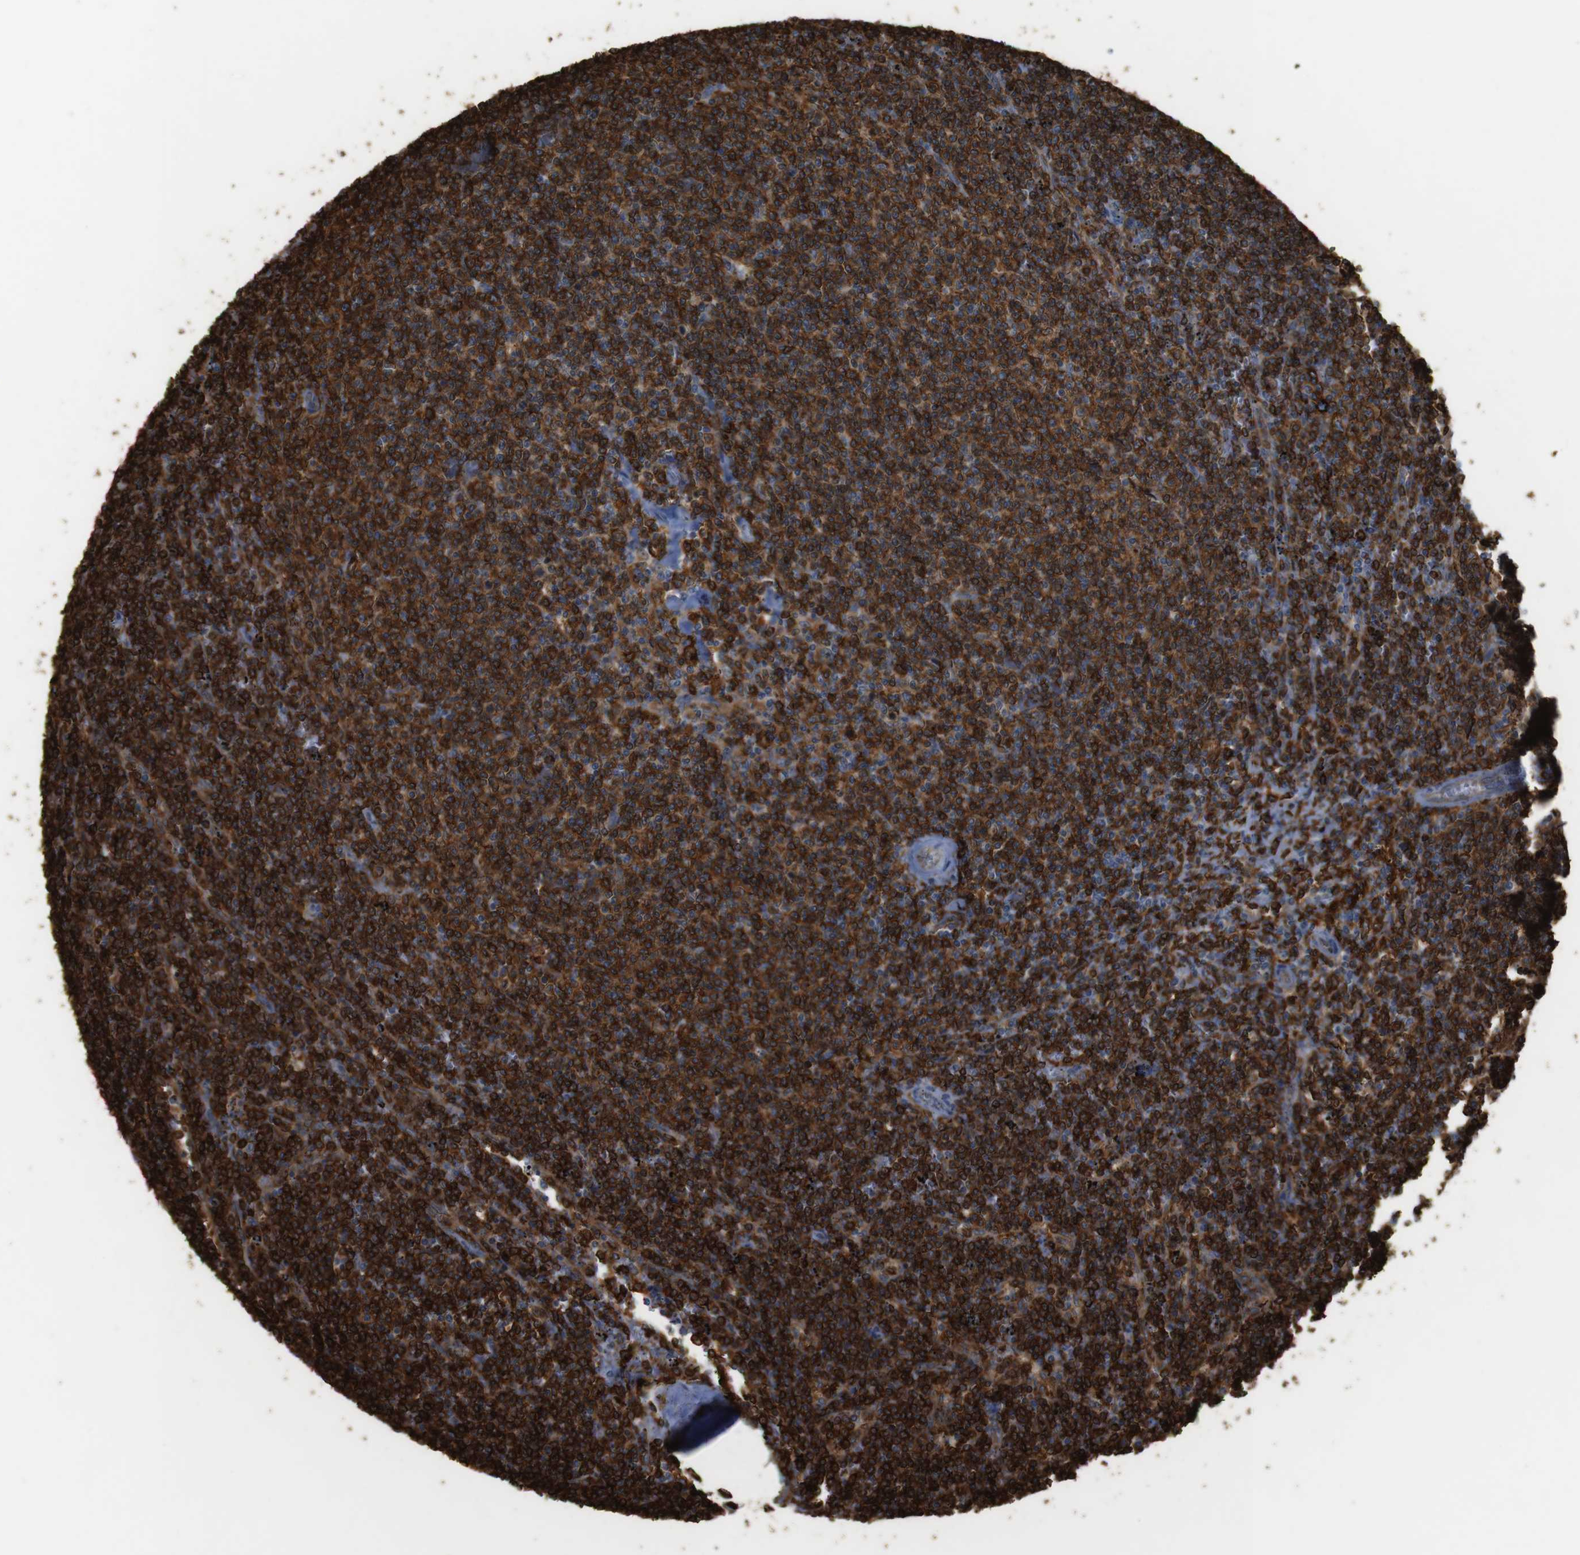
{"staining": {"intensity": "strong", "quantity": ">75%", "location": "cytoplasmic/membranous"}, "tissue": "lymphoma", "cell_type": "Tumor cells", "image_type": "cancer", "snomed": [{"axis": "morphology", "description": "Malignant lymphoma, non-Hodgkin's type, Low grade"}, {"axis": "topography", "description": "Spleen"}], "caption": "Tumor cells display high levels of strong cytoplasmic/membranous expression in about >75% of cells in low-grade malignant lymphoma, non-Hodgkin's type. (Brightfield microscopy of DAB IHC at high magnification).", "gene": "HLA-DRA", "patient": {"sex": "female", "age": 50}}